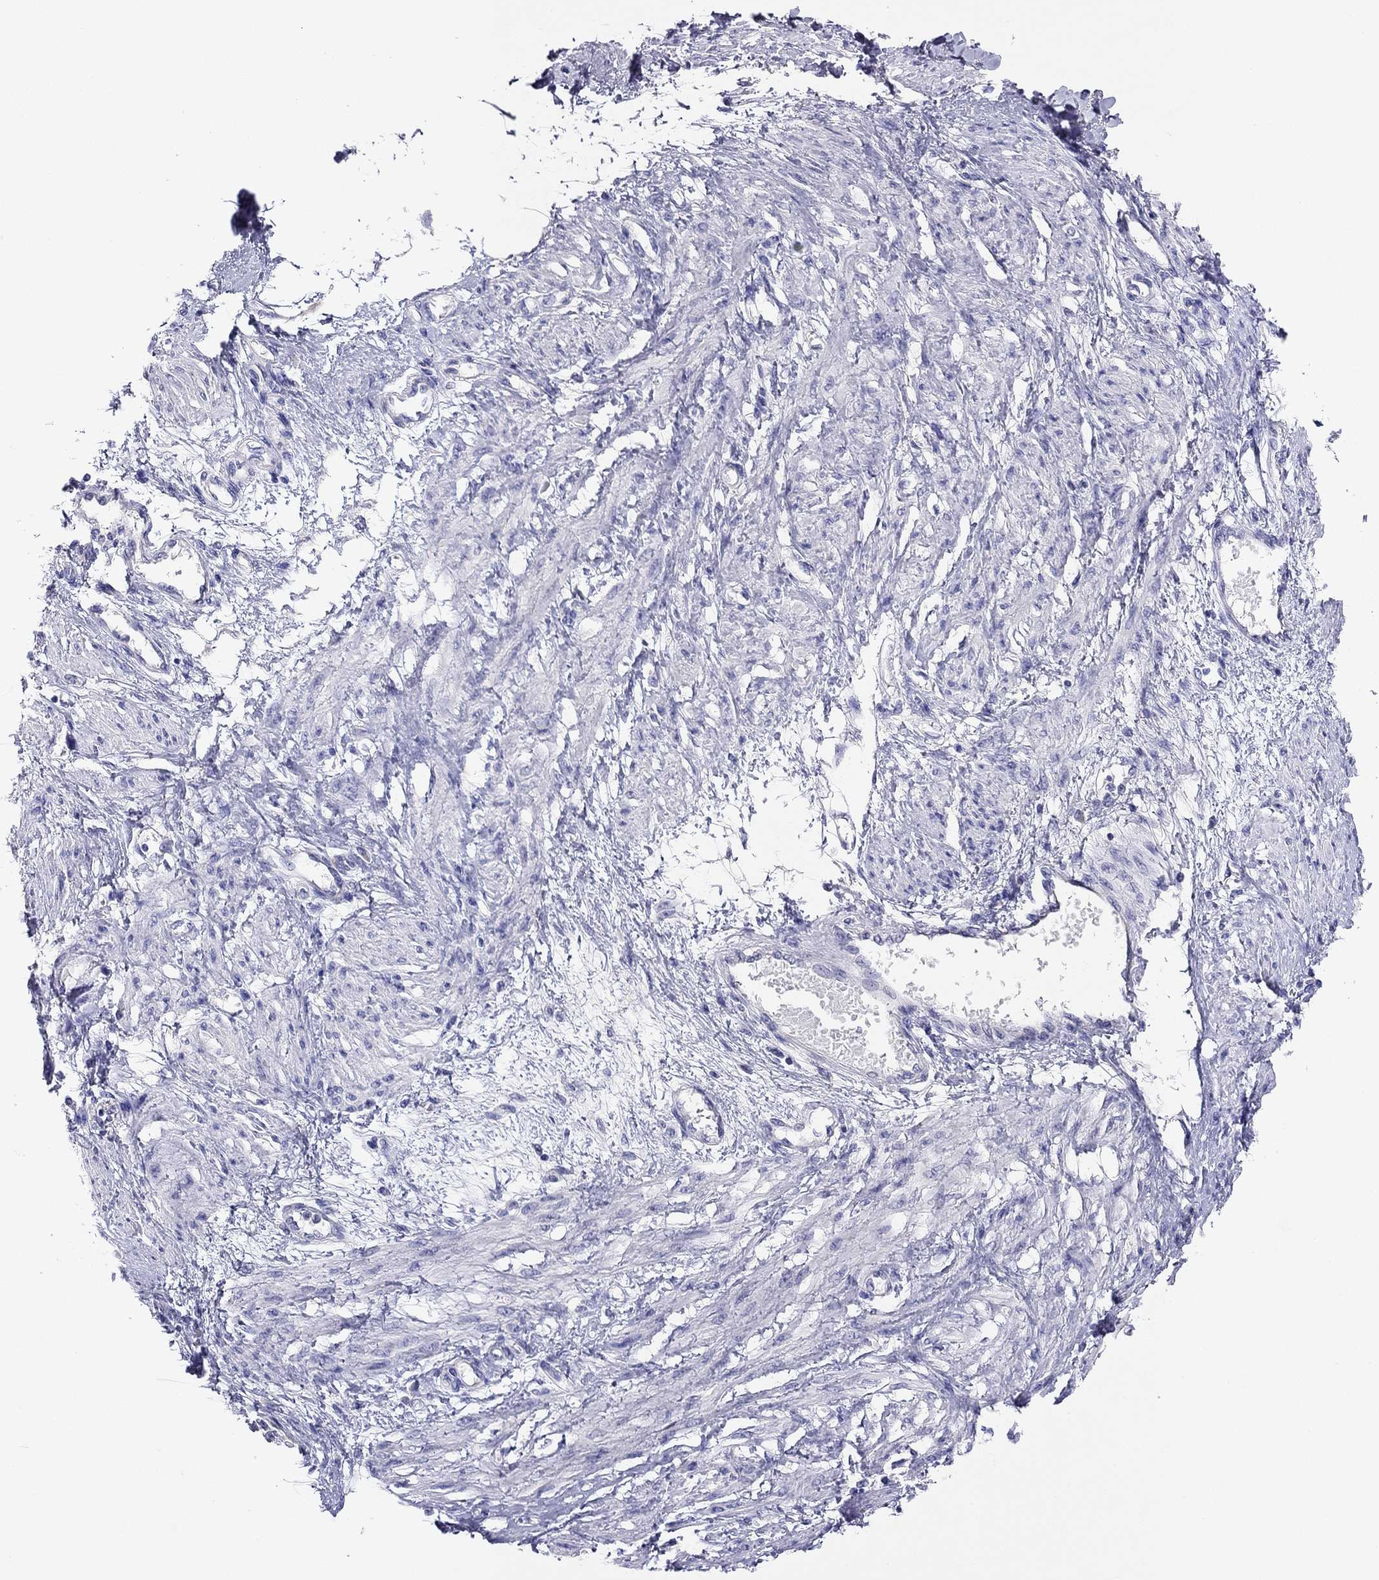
{"staining": {"intensity": "negative", "quantity": "none", "location": "none"}, "tissue": "smooth muscle", "cell_type": "Smooth muscle cells", "image_type": "normal", "snomed": [{"axis": "morphology", "description": "Normal tissue, NOS"}, {"axis": "topography", "description": "Smooth muscle"}, {"axis": "topography", "description": "Uterus"}], "caption": "The immunohistochemistry (IHC) photomicrograph has no significant staining in smooth muscle cells of smooth muscle. The staining is performed using DAB brown chromogen with nuclei counter-stained in using hematoxylin.", "gene": "CAPNS2", "patient": {"sex": "female", "age": 39}}